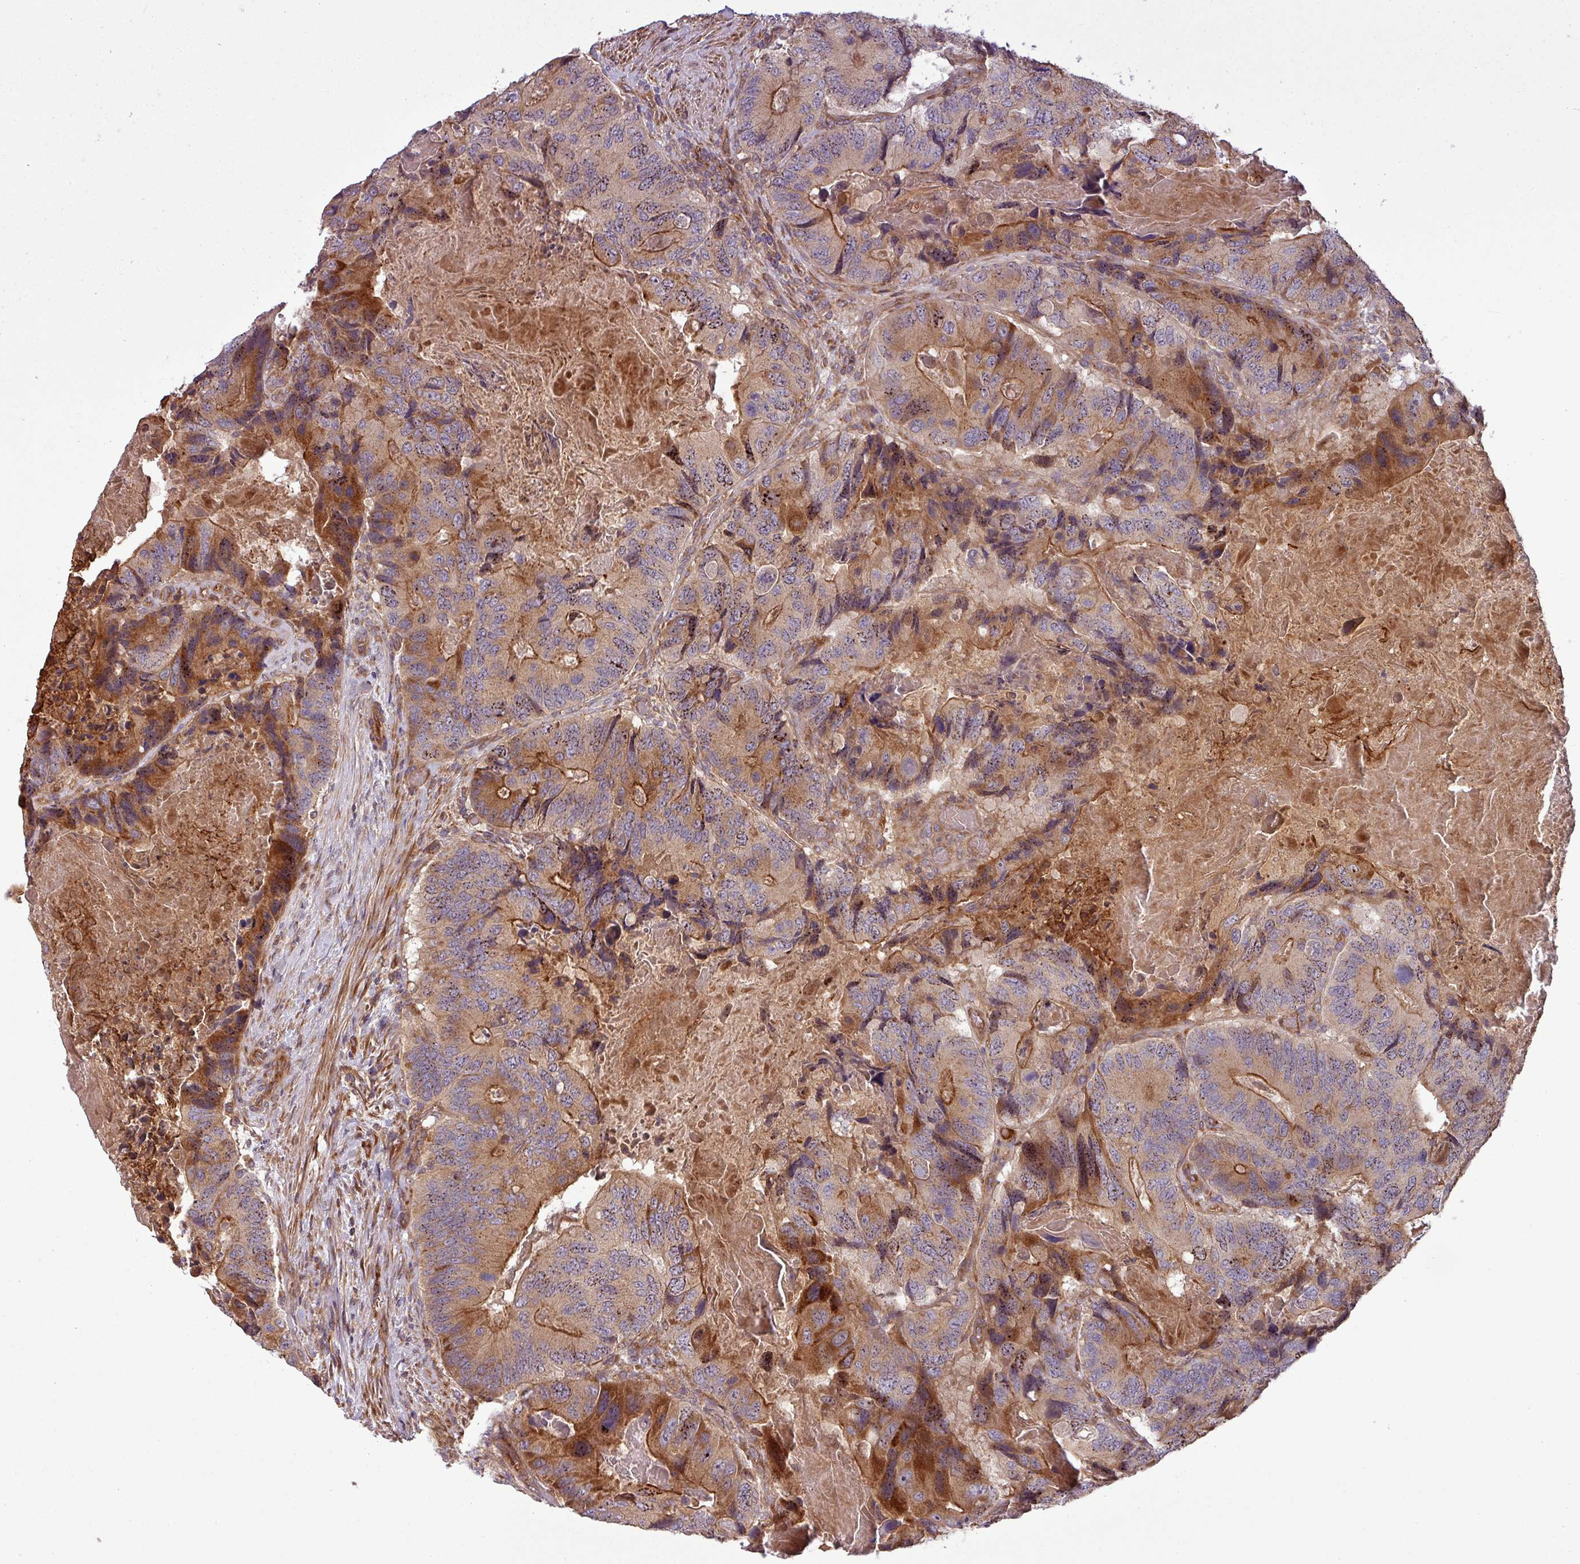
{"staining": {"intensity": "moderate", "quantity": ">75%", "location": "cytoplasmic/membranous"}, "tissue": "colorectal cancer", "cell_type": "Tumor cells", "image_type": "cancer", "snomed": [{"axis": "morphology", "description": "Adenocarcinoma, NOS"}, {"axis": "topography", "description": "Colon"}], "caption": "Immunohistochemistry (IHC) image of neoplastic tissue: human adenocarcinoma (colorectal) stained using immunohistochemistry reveals medium levels of moderate protein expression localized specifically in the cytoplasmic/membranous of tumor cells, appearing as a cytoplasmic/membranous brown color.", "gene": "SNRNP25", "patient": {"sex": "male", "age": 84}}